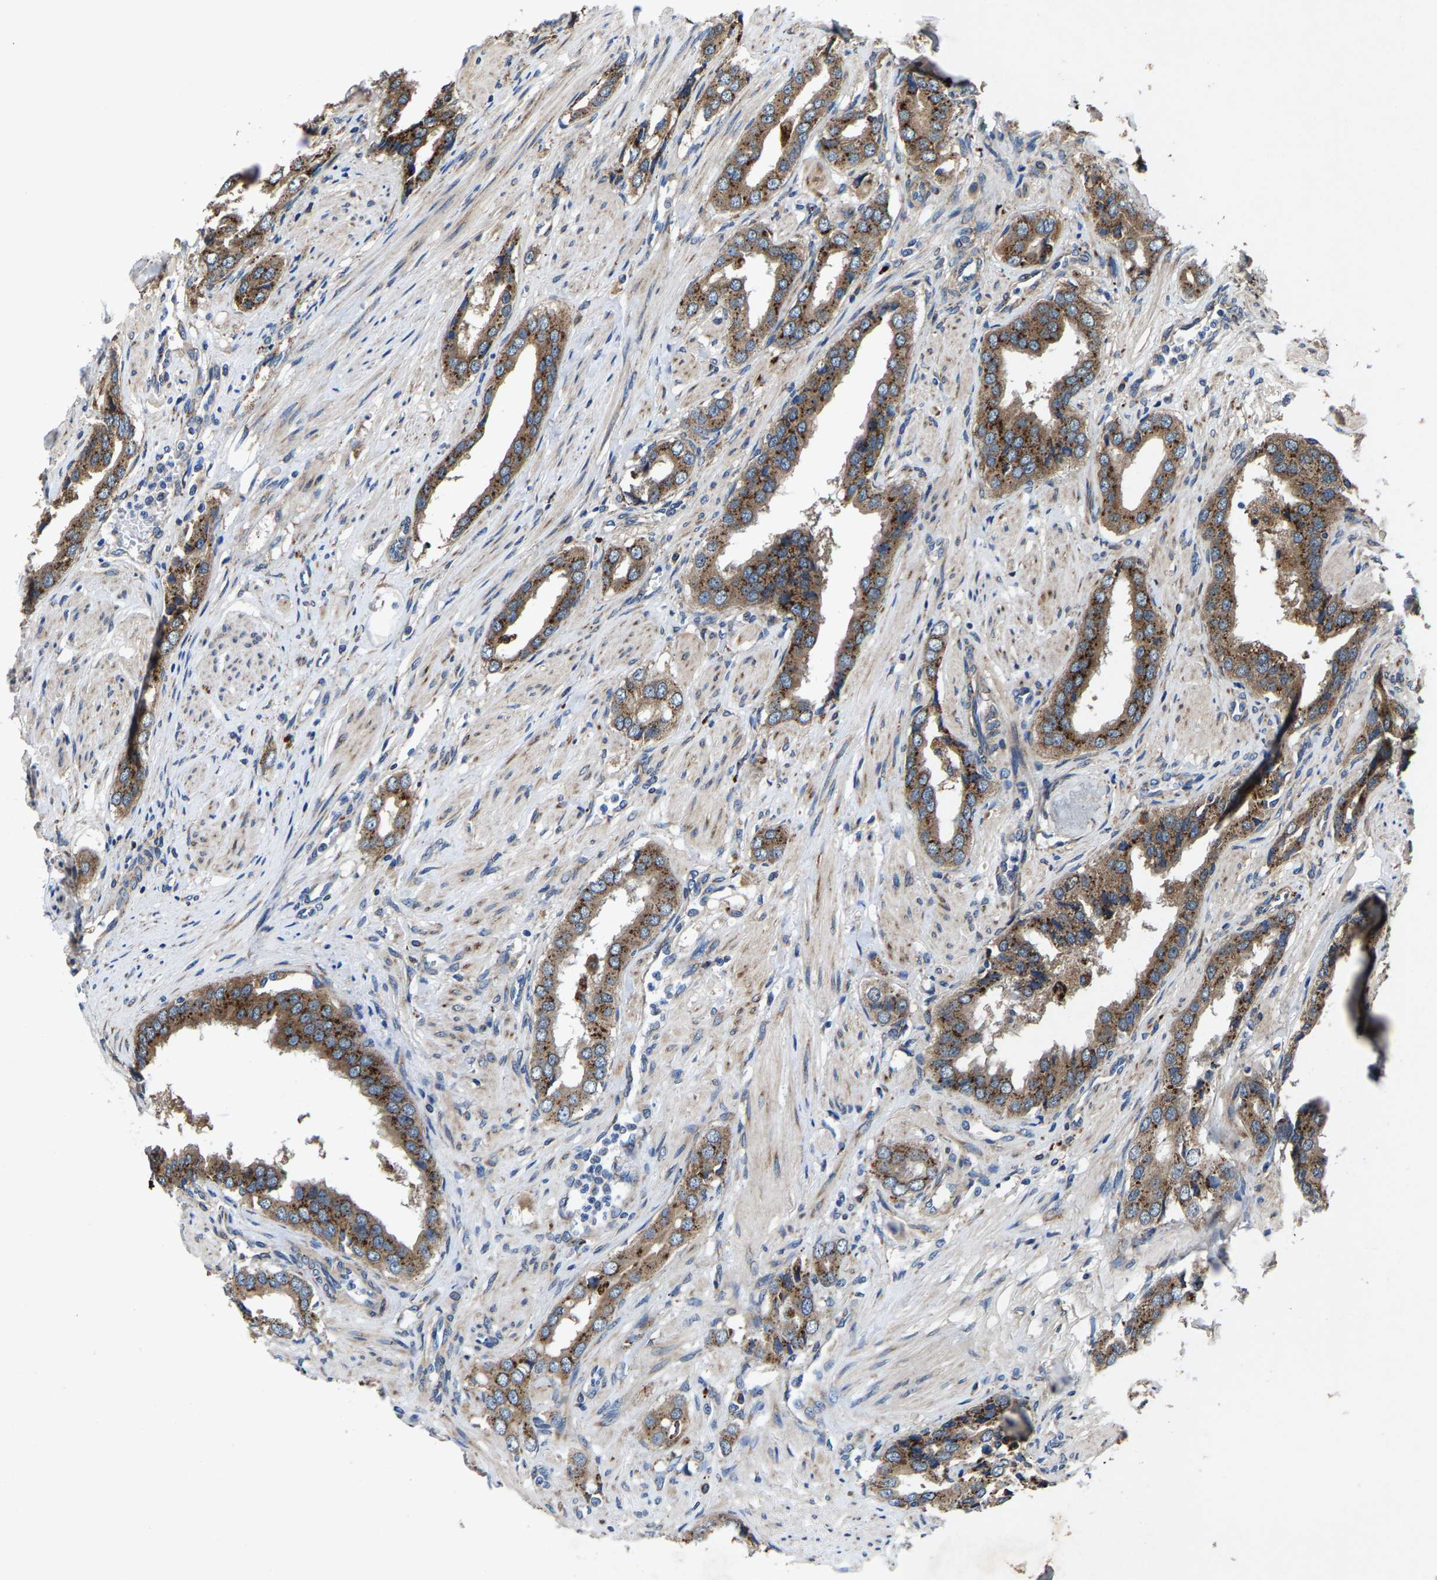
{"staining": {"intensity": "moderate", "quantity": ">75%", "location": "cytoplasmic/membranous"}, "tissue": "prostate cancer", "cell_type": "Tumor cells", "image_type": "cancer", "snomed": [{"axis": "morphology", "description": "Adenocarcinoma, High grade"}, {"axis": "topography", "description": "Prostate"}], "caption": "Immunohistochemical staining of human prostate cancer (high-grade adenocarcinoma) reveals moderate cytoplasmic/membranous protein staining in about >75% of tumor cells.", "gene": "PDP1", "patient": {"sex": "male", "age": 52}}